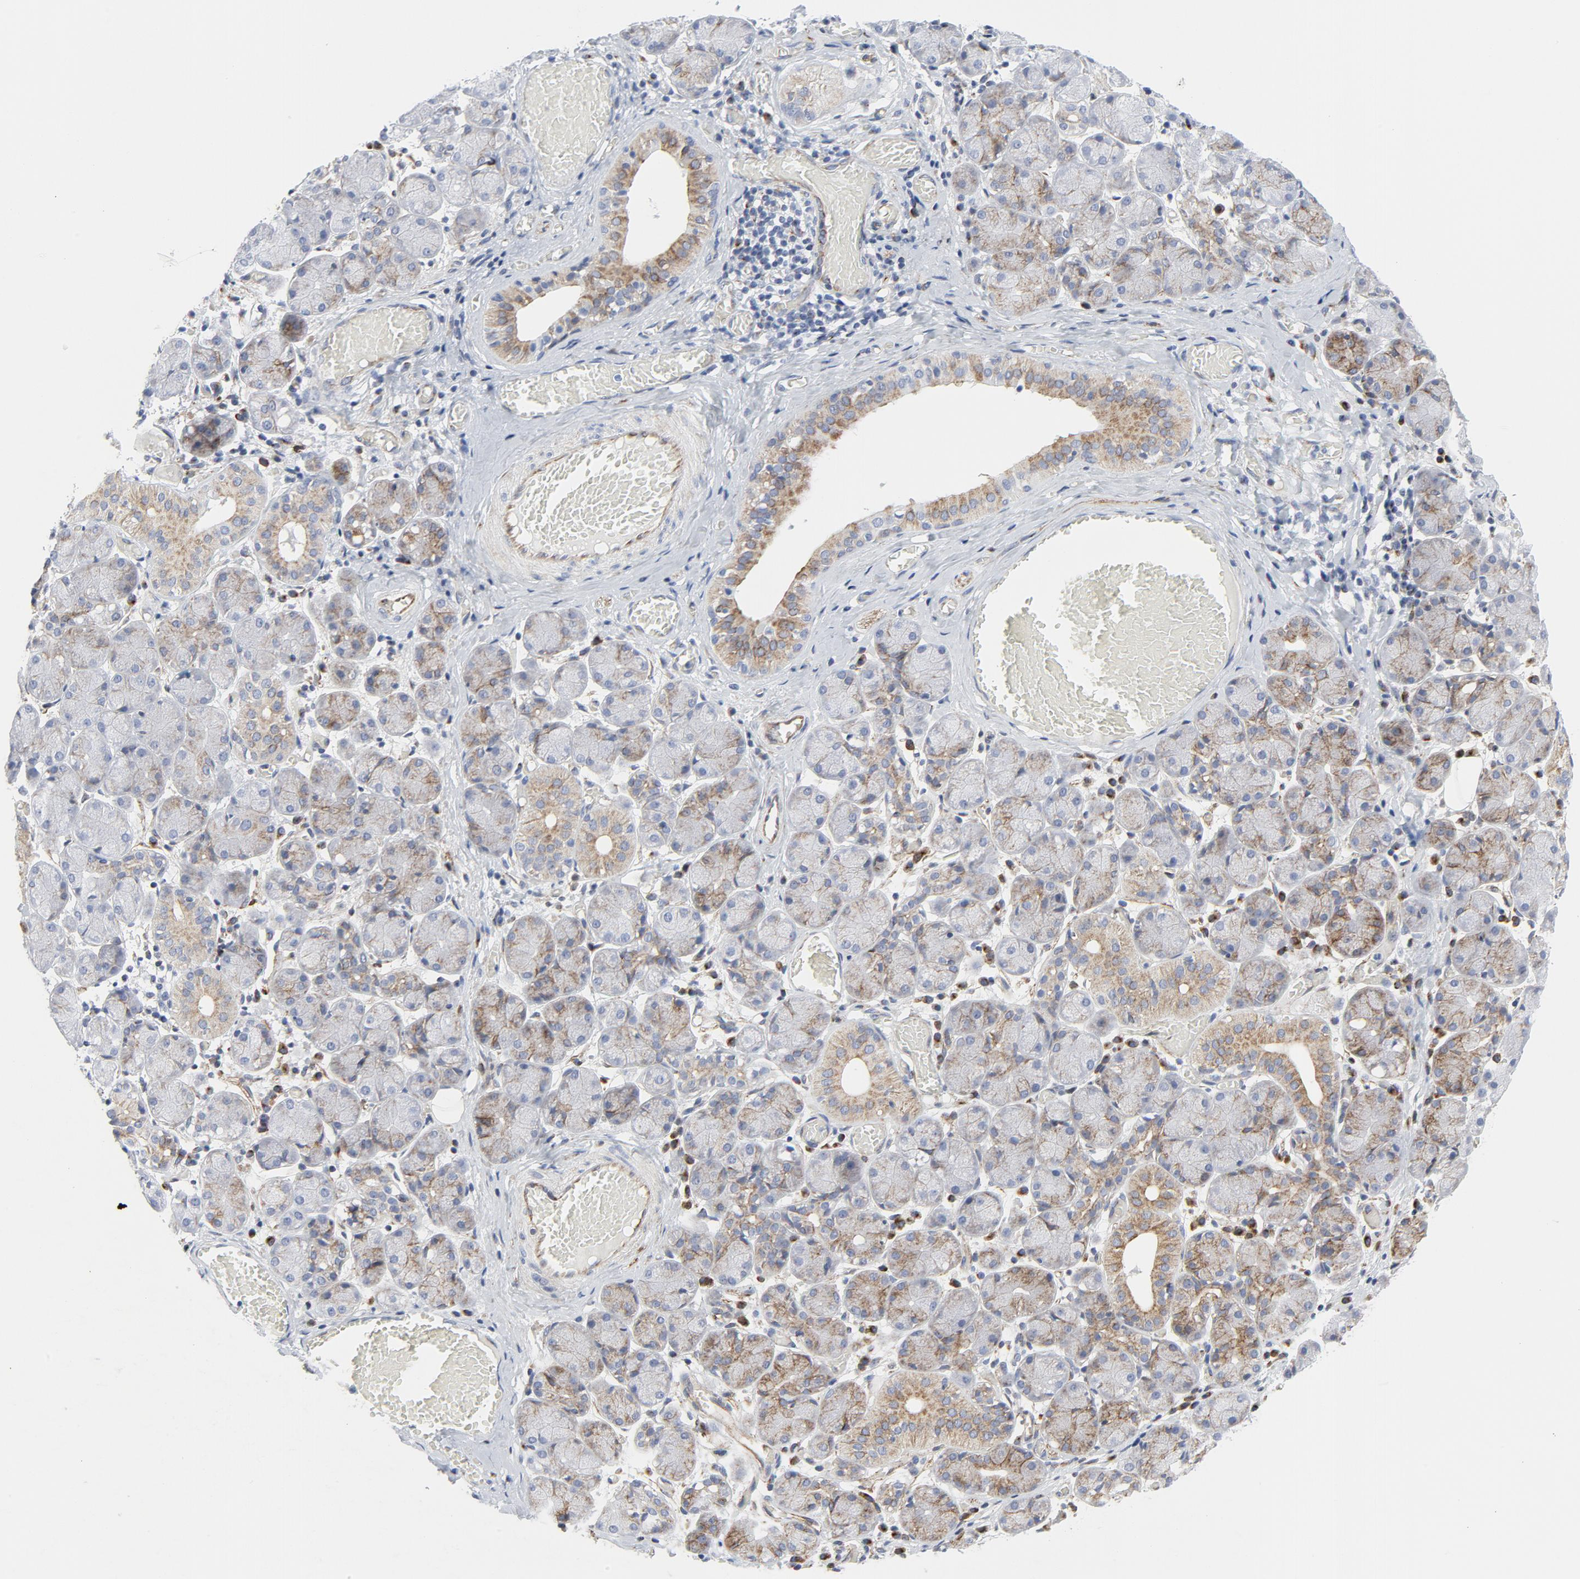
{"staining": {"intensity": "moderate", "quantity": "25%-75%", "location": "cytoplasmic/membranous"}, "tissue": "salivary gland", "cell_type": "Glandular cells", "image_type": "normal", "snomed": [{"axis": "morphology", "description": "Normal tissue, NOS"}, {"axis": "topography", "description": "Salivary gland"}], "caption": "Immunohistochemistry (IHC) image of unremarkable salivary gland: salivary gland stained using immunohistochemistry (IHC) demonstrates medium levels of moderate protein expression localized specifically in the cytoplasmic/membranous of glandular cells, appearing as a cytoplasmic/membranous brown color.", "gene": "TUBB1", "patient": {"sex": "female", "age": 24}}